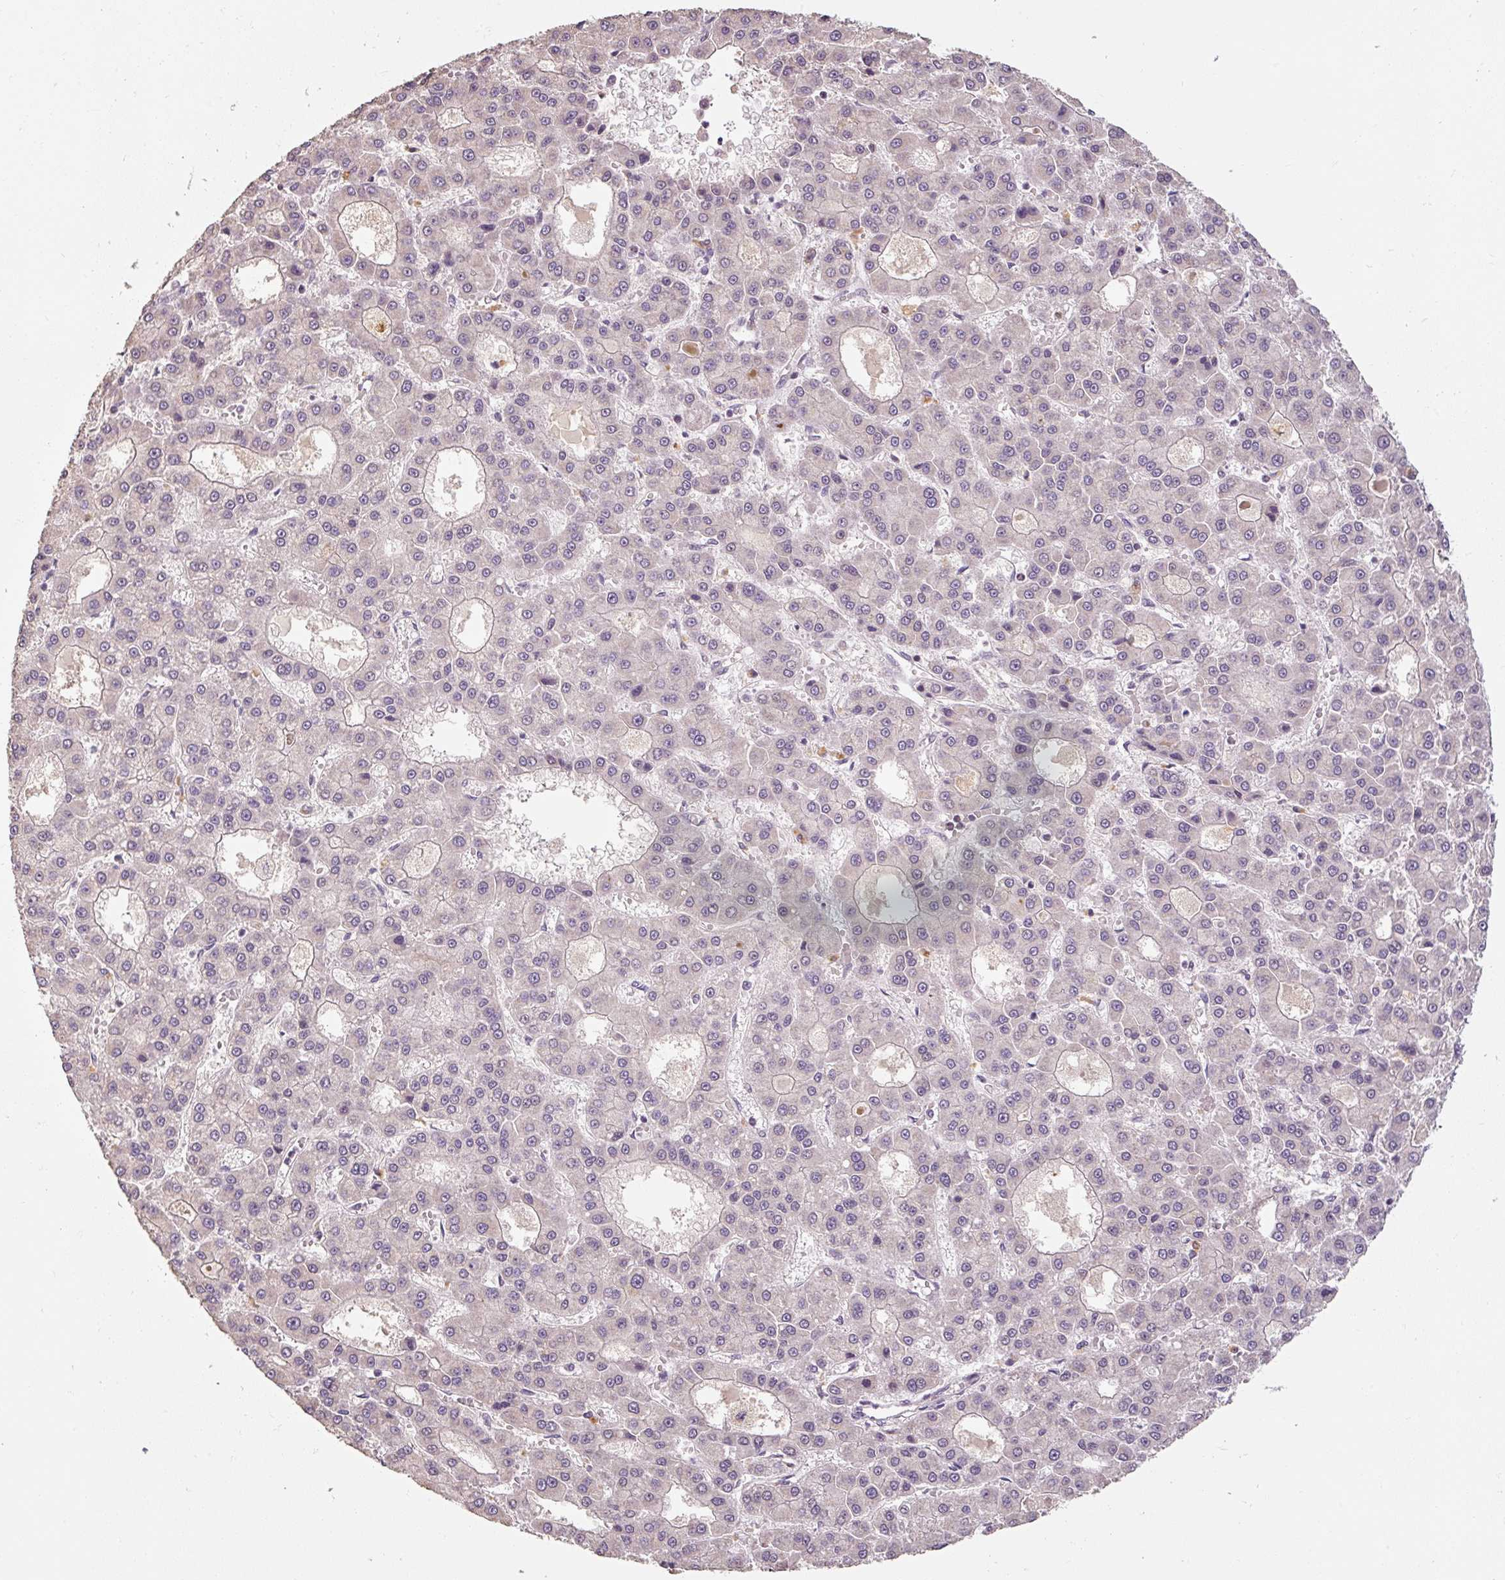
{"staining": {"intensity": "negative", "quantity": "none", "location": "none"}, "tissue": "liver cancer", "cell_type": "Tumor cells", "image_type": "cancer", "snomed": [{"axis": "morphology", "description": "Carcinoma, Hepatocellular, NOS"}, {"axis": "topography", "description": "Liver"}], "caption": "Micrograph shows no significant protein positivity in tumor cells of liver cancer. The staining was performed using DAB (3,3'-diaminobenzidine) to visualize the protein expression in brown, while the nuclei were stained in blue with hematoxylin (Magnification: 20x).", "gene": "CFAP65", "patient": {"sex": "male", "age": 70}}